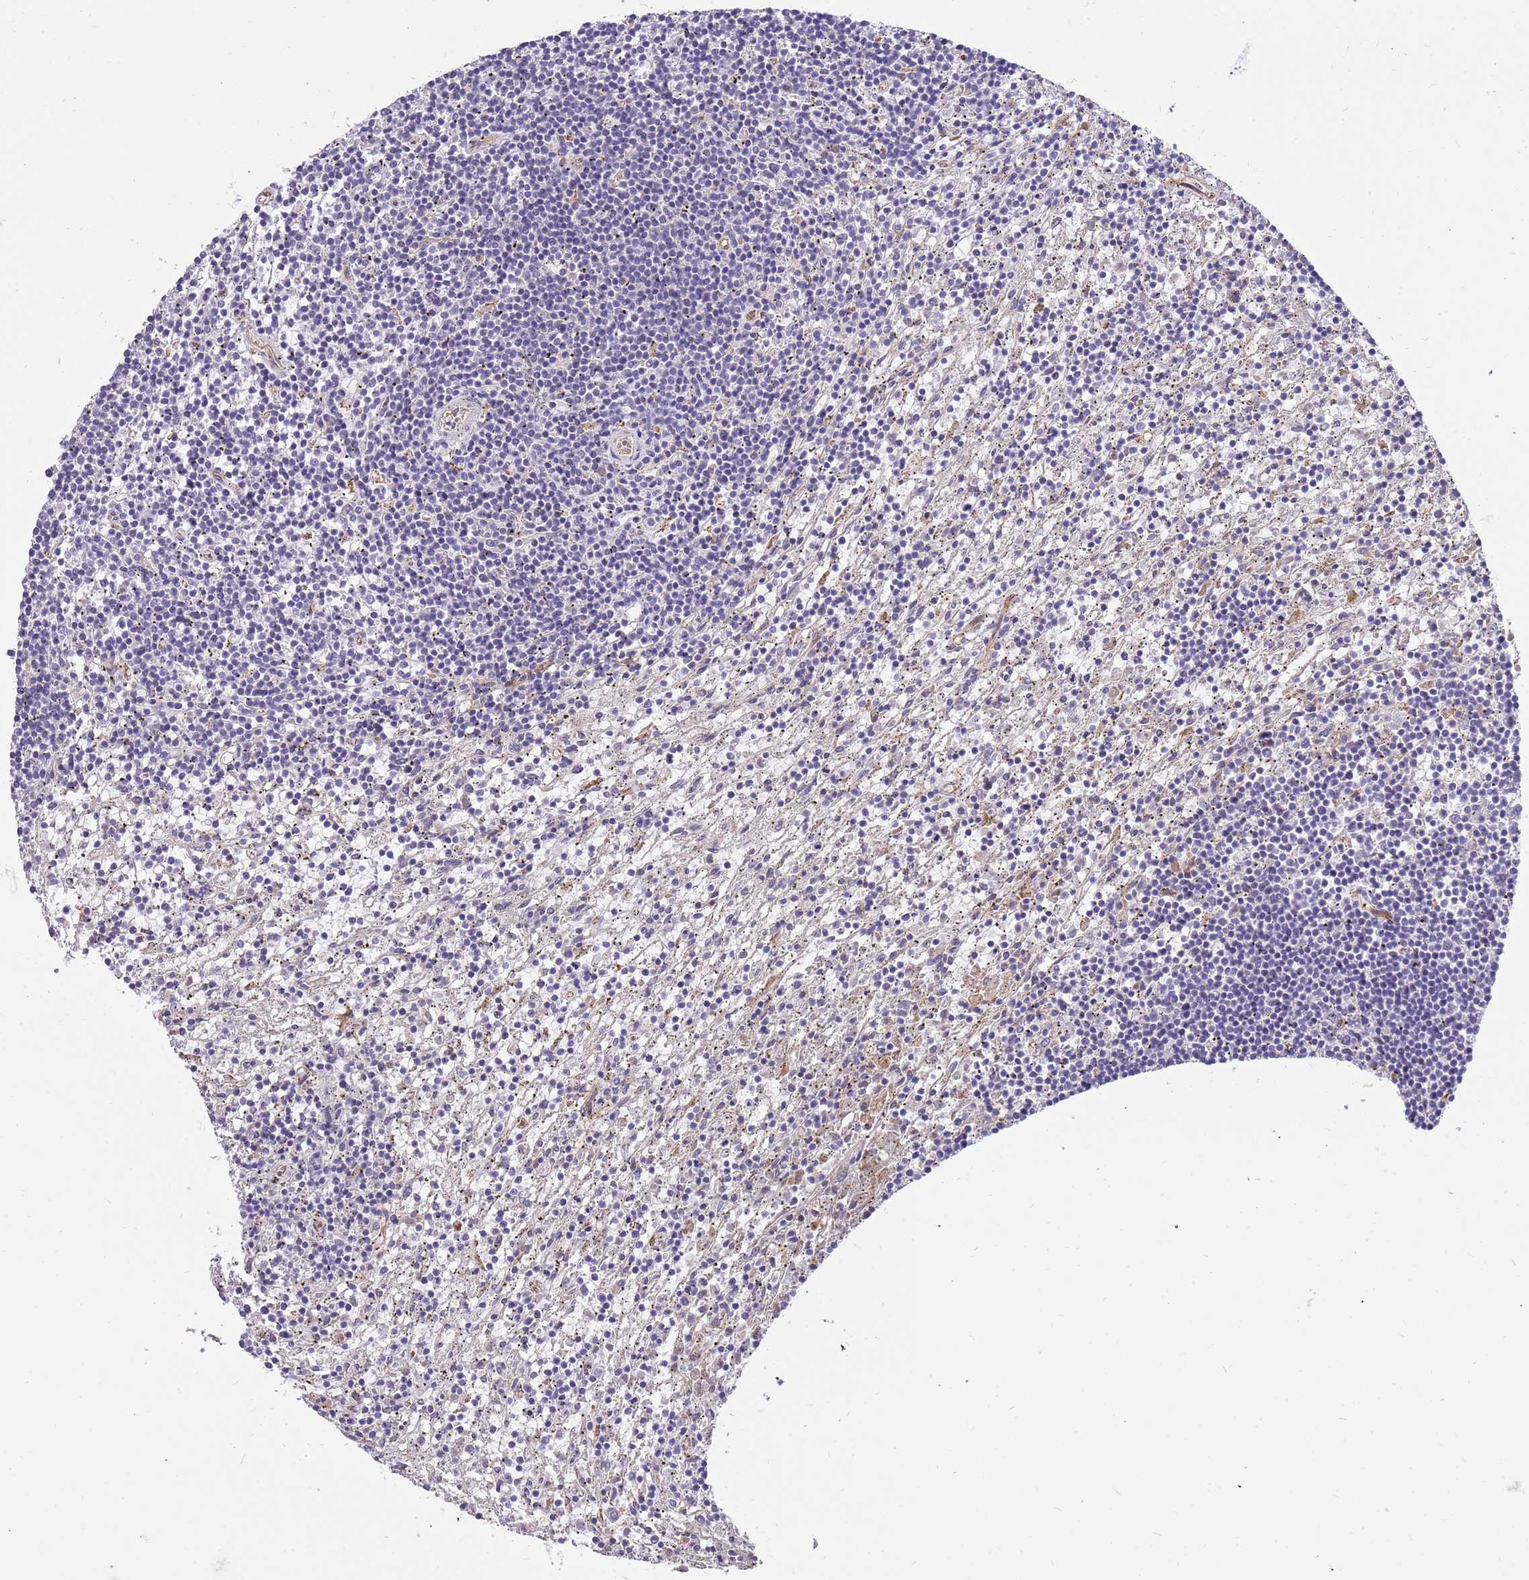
{"staining": {"intensity": "negative", "quantity": "none", "location": "none"}, "tissue": "lymphoma", "cell_type": "Tumor cells", "image_type": "cancer", "snomed": [{"axis": "morphology", "description": "Malignant lymphoma, non-Hodgkin's type, Low grade"}, {"axis": "topography", "description": "Spleen"}], "caption": "IHC image of neoplastic tissue: lymphoma stained with DAB (3,3'-diaminobenzidine) shows no significant protein expression in tumor cells.", "gene": "NTN4", "patient": {"sex": "male", "age": 76}}